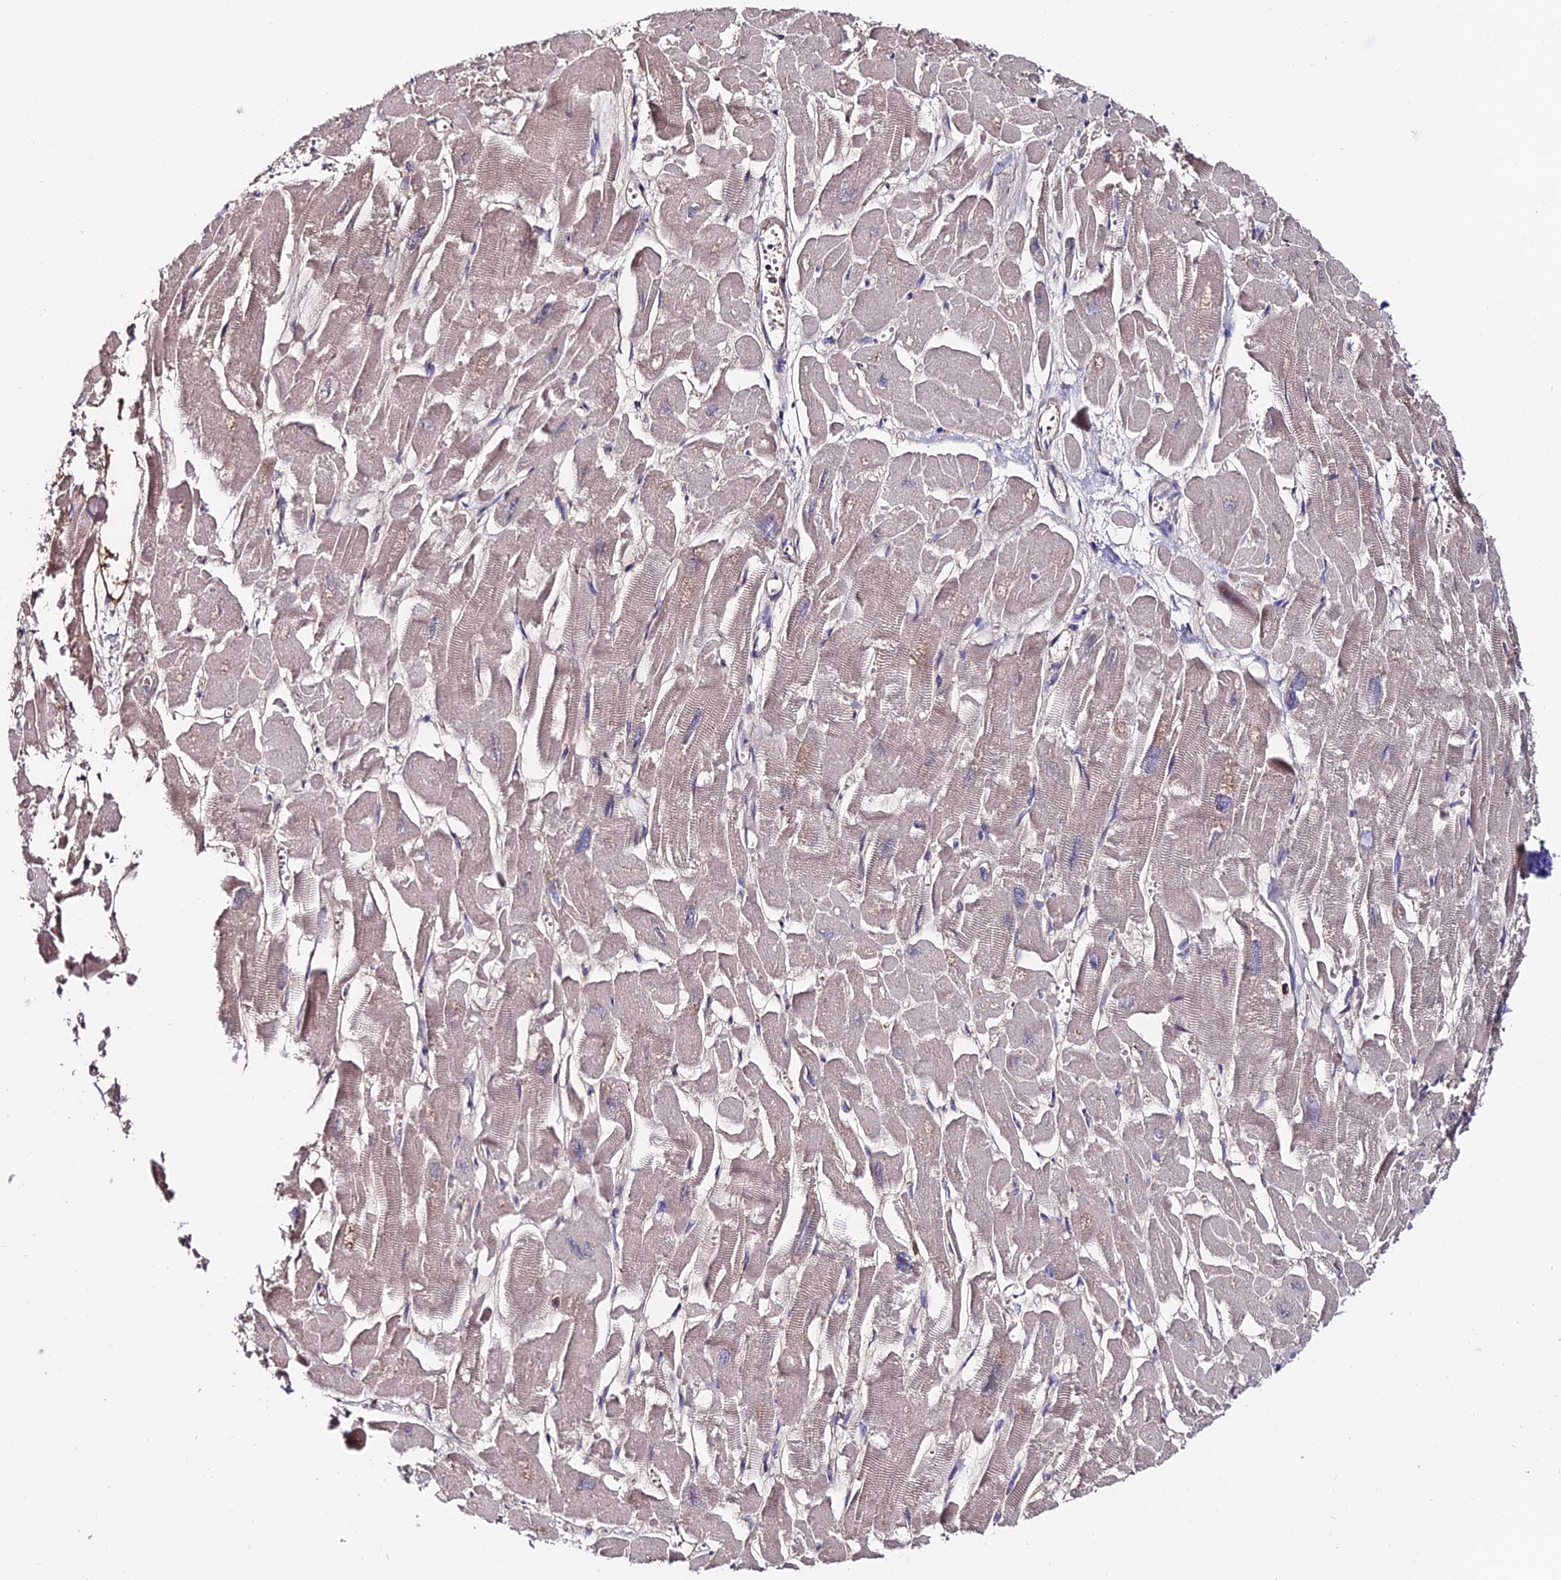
{"staining": {"intensity": "weak", "quantity": ">75%", "location": "cytoplasmic/membranous"}, "tissue": "heart muscle", "cell_type": "Cardiomyocytes", "image_type": "normal", "snomed": [{"axis": "morphology", "description": "Normal tissue, NOS"}, {"axis": "topography", "description": "Heart"}], "caption": "Weak cytoplasmic/membranous staining for a protein is present in about >75% of cardiomyocytes of normal heart muscle using immunohistochemistry.", "gene": "SLC25A16", "patient": {"sex": "male", "age": 54}}